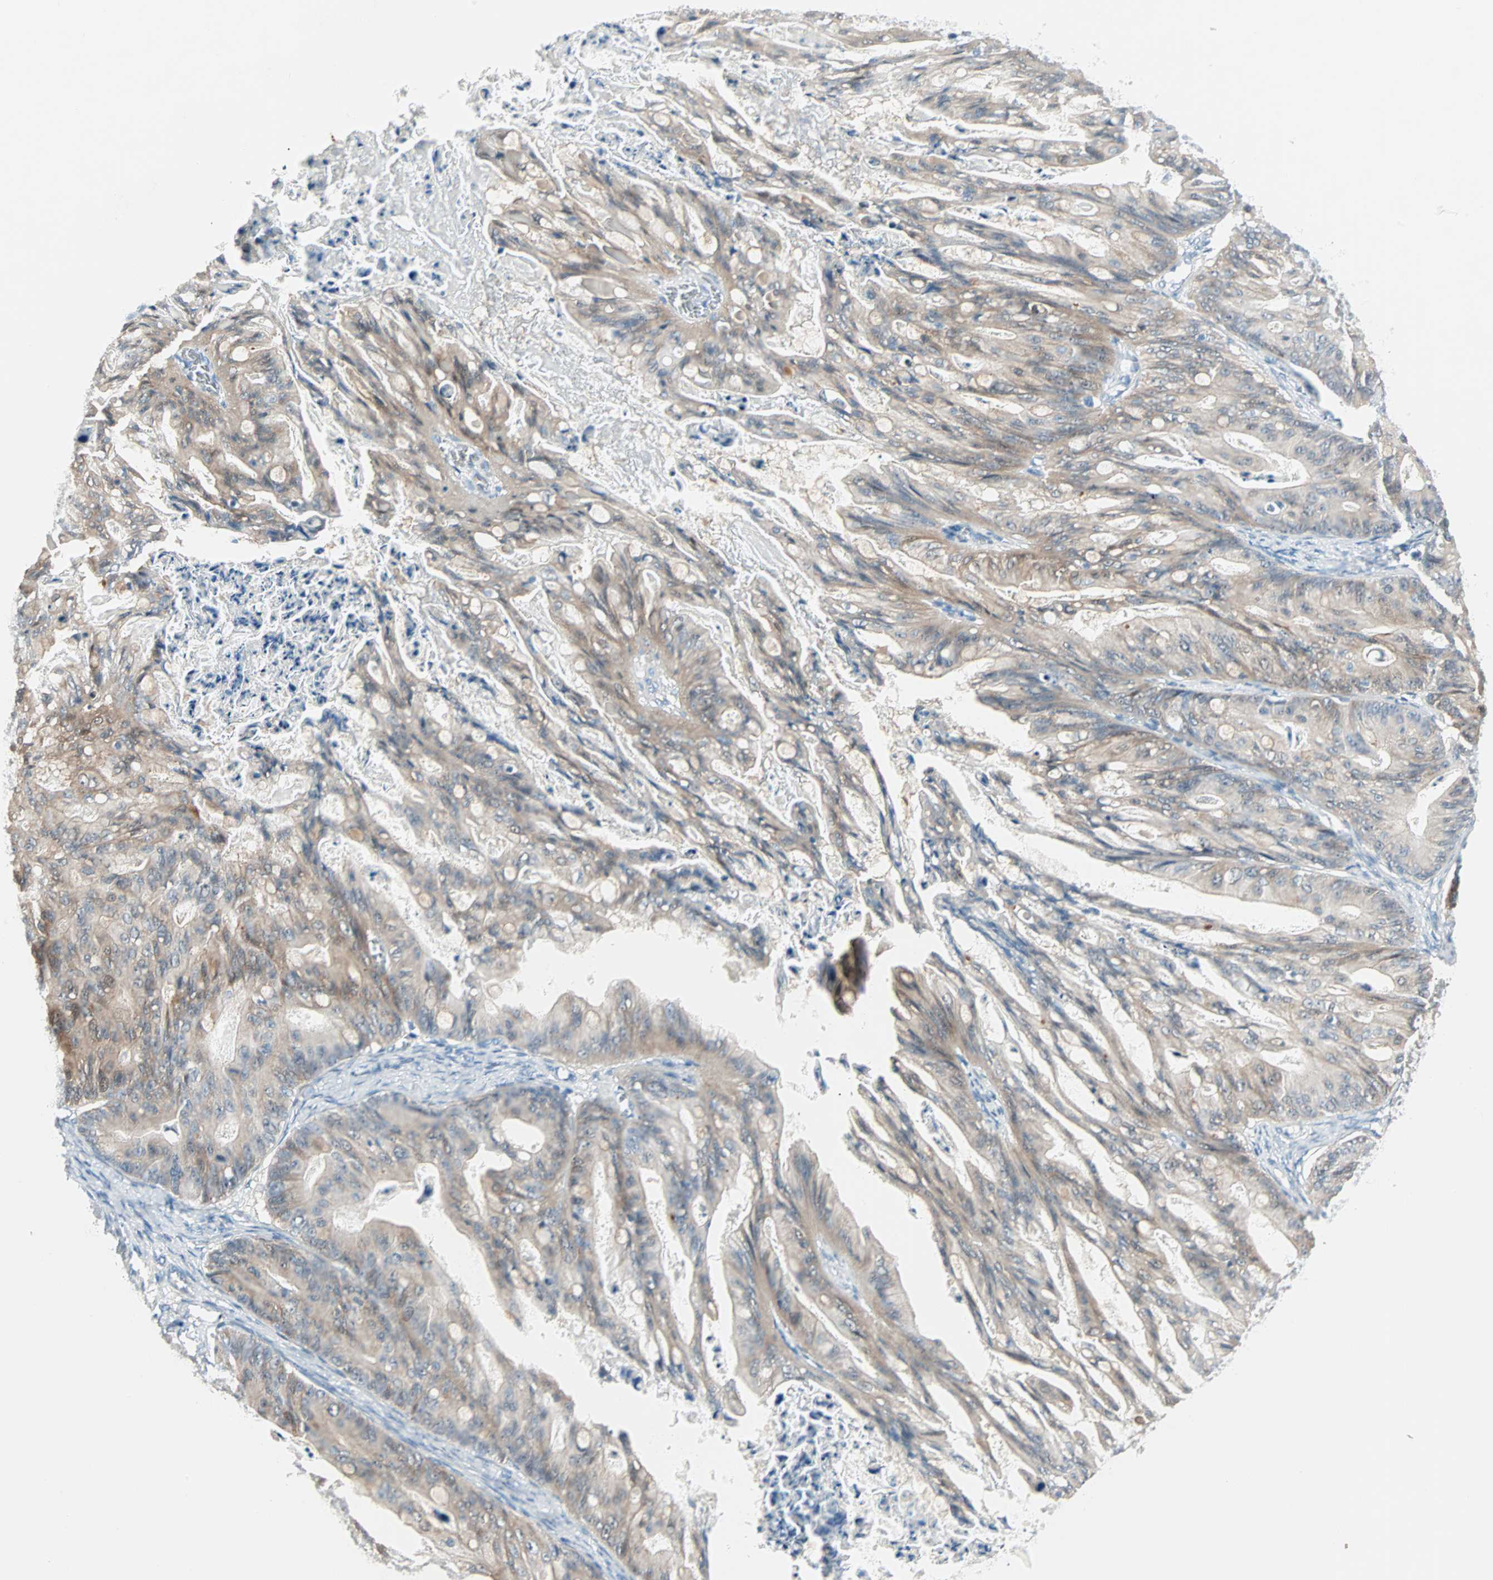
{"staining": {"intensity": "weak", "quantity": ">75%", "location": "cytoplasmic/membranous"}, "tissue": "ovarian cancer", "cell_type": "Tumor cells", "image_type": "cancer", "snomed": [{"axis": "morphology", "description": "Cystadenocarcinoma, mucinous, NOS"}, {"axis": "topography", "description": "Ovary"}], "caption": "Weak cytoplasmic/membranous expression for a protein is seen in about >75% of tumor cells of ovarian mucinous cystadenocarcinoma using immunohistochemistry.", "gene": "SULT1C2", "patient": {"sex": "female", "age": 37}}